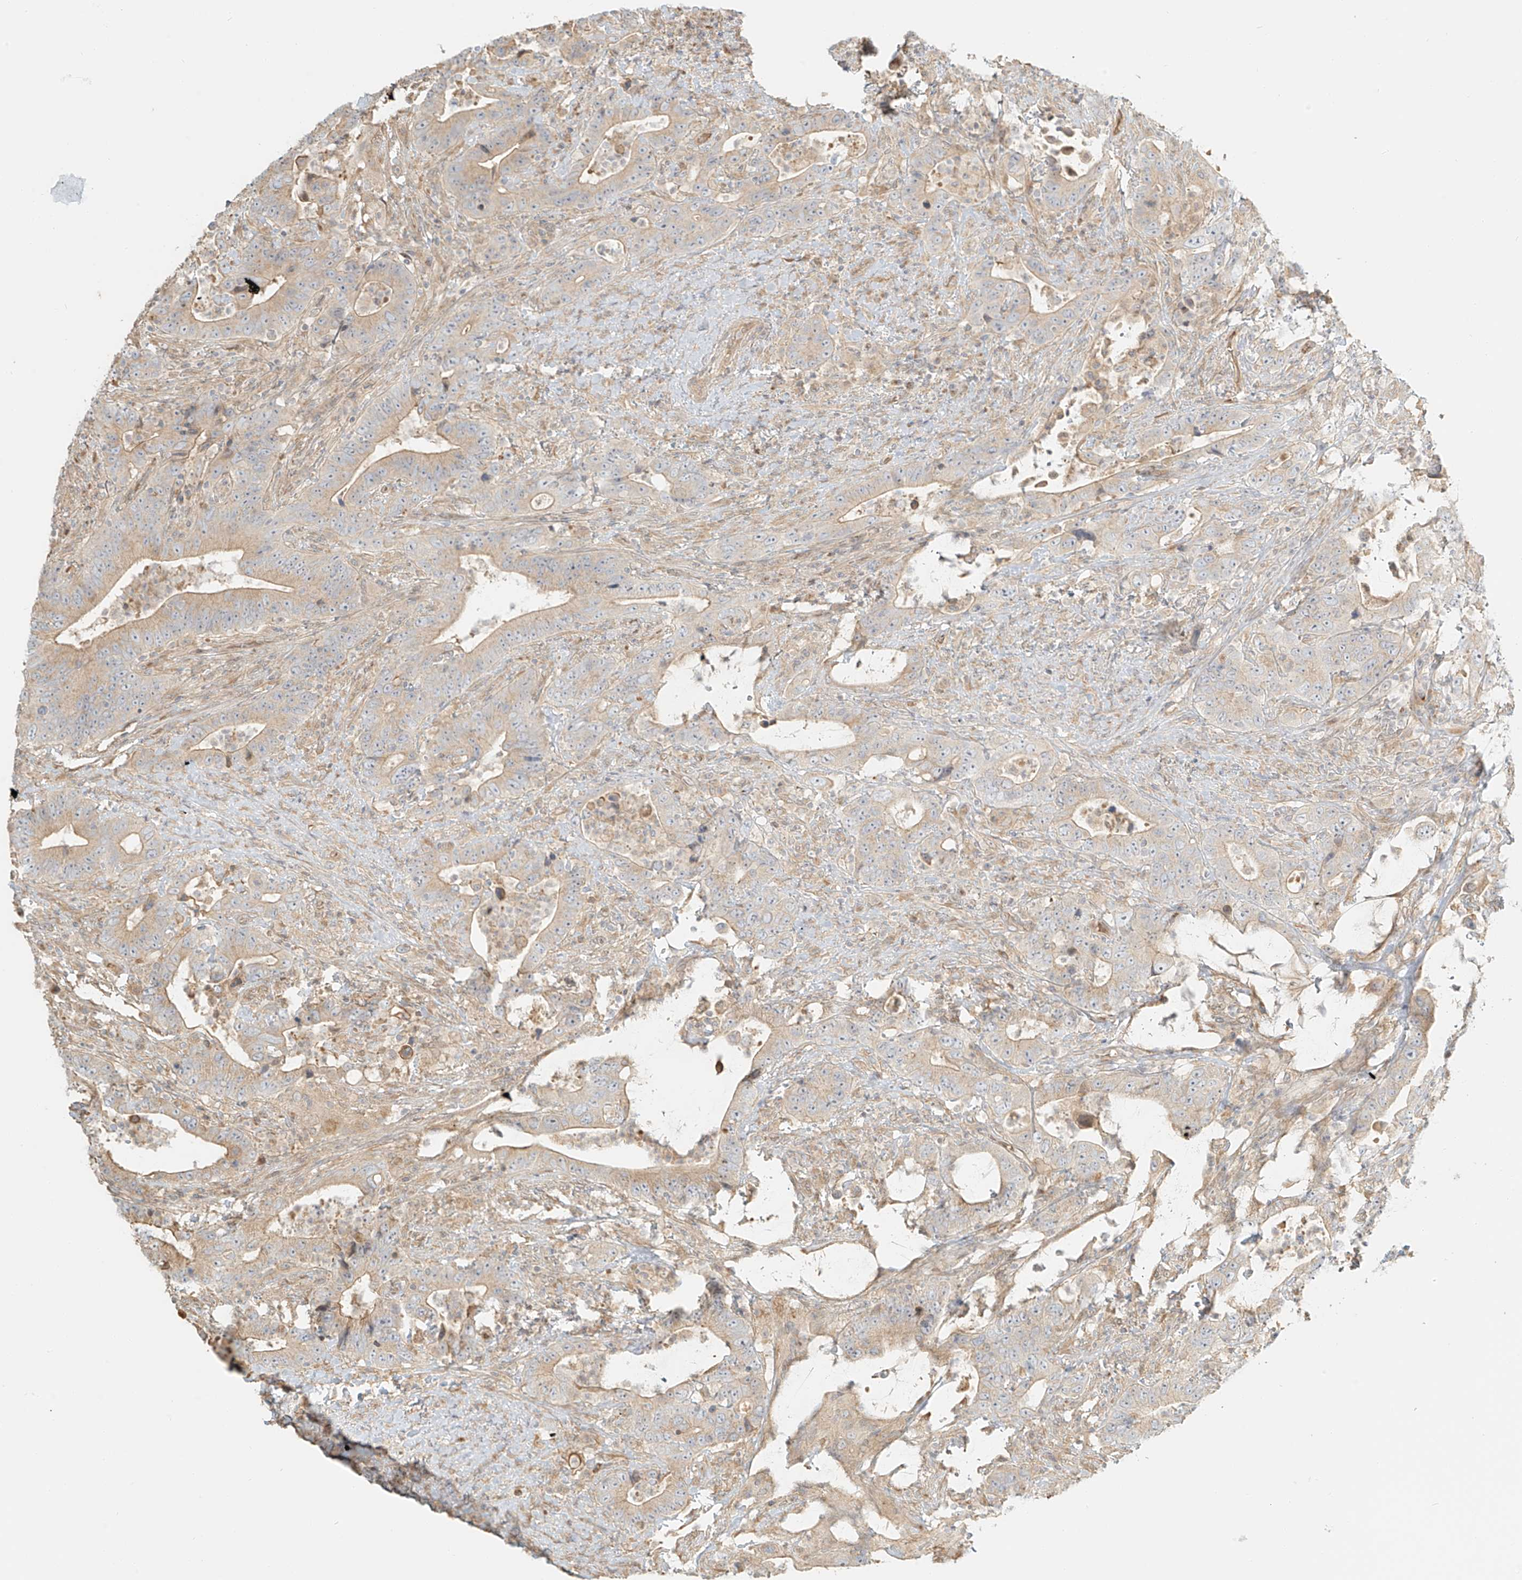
{"staining": {"intensity": "weak", "quantity": "25%-75%", "location": "cytoplasmic/membranous"}, "tissue": "colorectal cancer", "cell_type": "Tumor cells", "image_type": "cancer", "snomed": [{"axis": "morphology", "description": "Adenocarcinoma, NOS"}, {"axis": "topography", "description": "Colon"}], "caption": "Immunohistochemistry (IHC) (DAB) staining of human colorectal cancer (adenocarcinoma) displays weak cytoplasmic/membranous protein positivity in approximately 25%-75% of tumor cells. The staining was performed using DAB (3,3'-diaminobenzidine) to visualize the protein expression in brown, while the nuclei were stained in blue with hematoxylin (Magnification: 20x).", "gene": "UPK1B", "patient": {"sex": "female", "age": 75}}